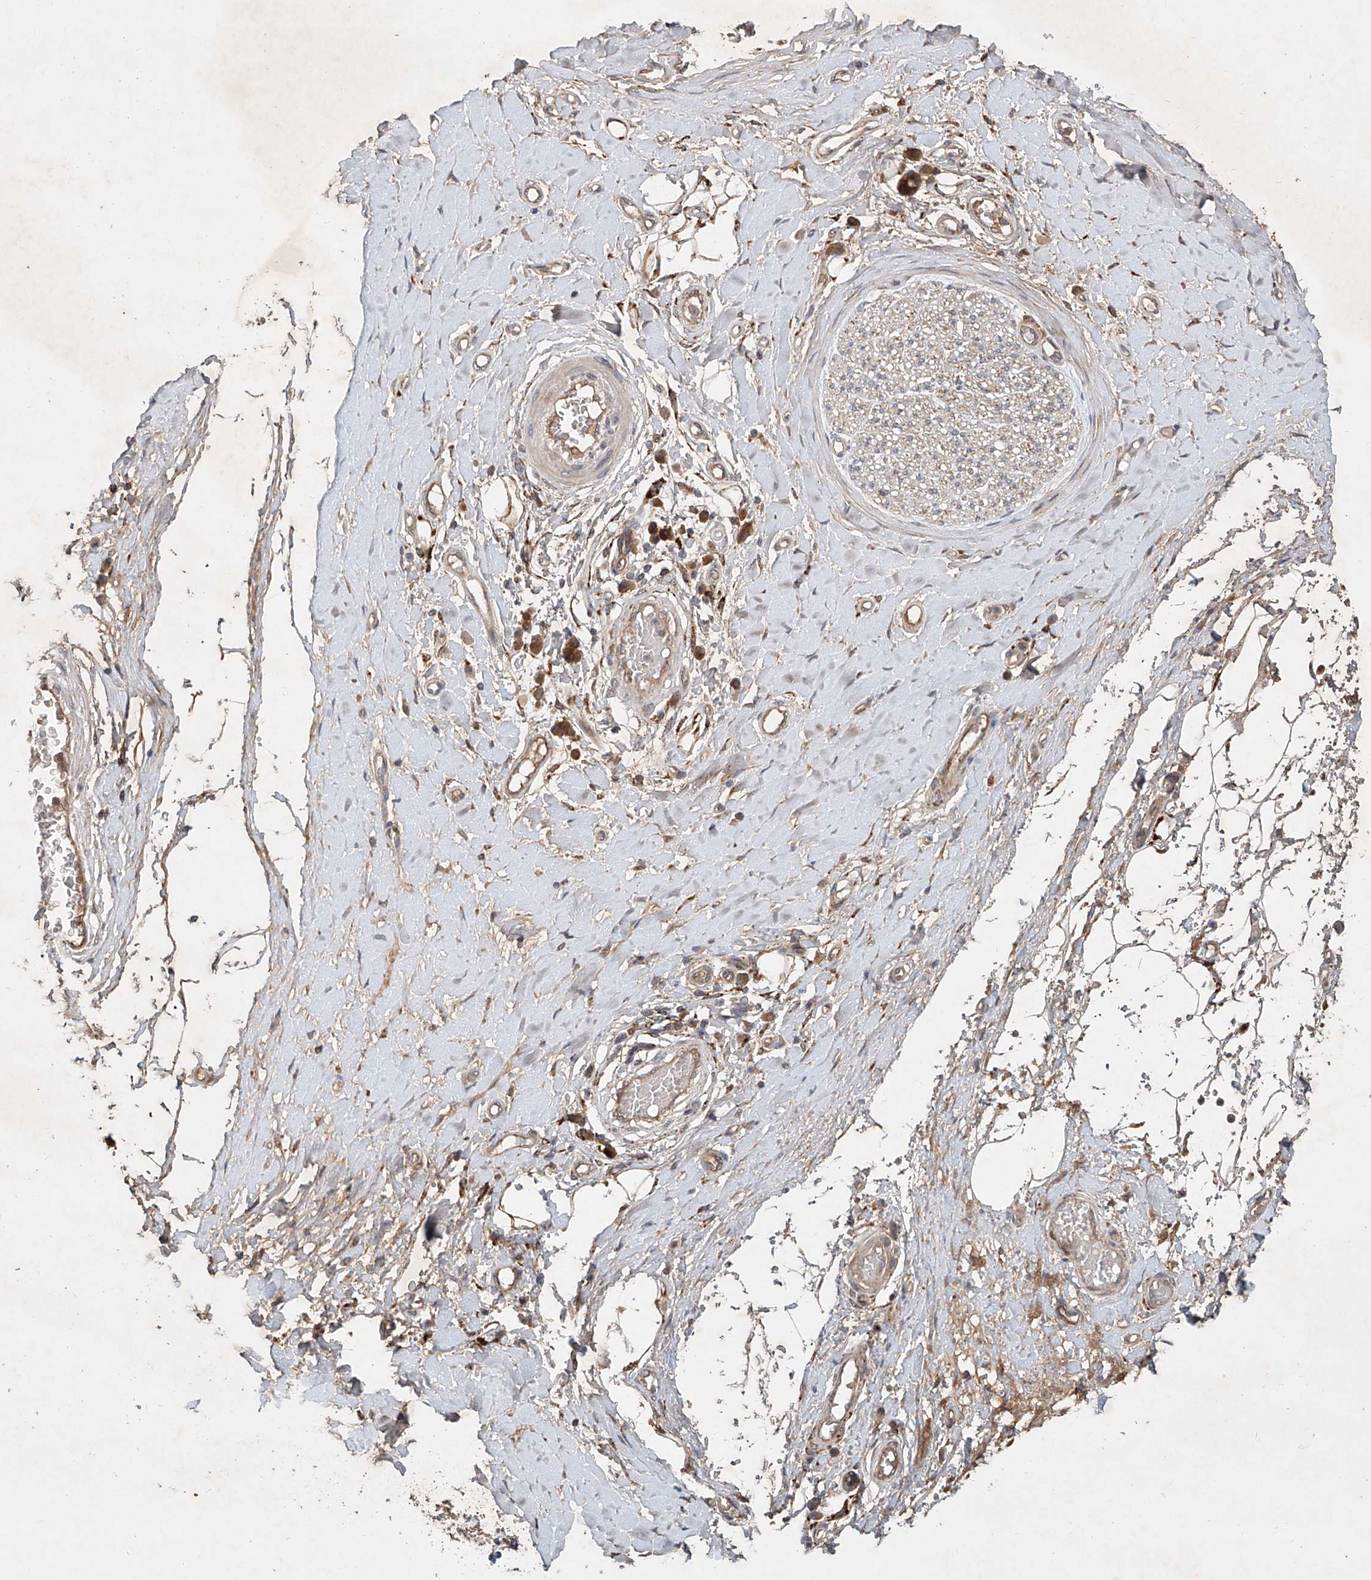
{"staining": {"intensity": "negative", "quantity": "none", "location": "none"}, "tissue": "adipose tissue", "cell_type": "Adipocytes", "image_type": "normal", "snomed": [{"axis": "morphology", "description": "Normal tissue, NOS"}, {"axis": "morphology", "description": "Adenocarcinoma, NOS"}, {"axis": "topography", "description": "Esophagus"}, {"axis": "topography", "description": "Stomach, upper"}, {"axis": "topography", "description": "Peripheral nerve tissue"}], "caption": "Adipocytes are negative for protein expression in benign human adipose tissue. (DAB immunohistochemistry (IHC) visualized using brightfield microscopy, high magnification).", "gene": "IER5", "patient": {"sex": "male", "age": 62}}